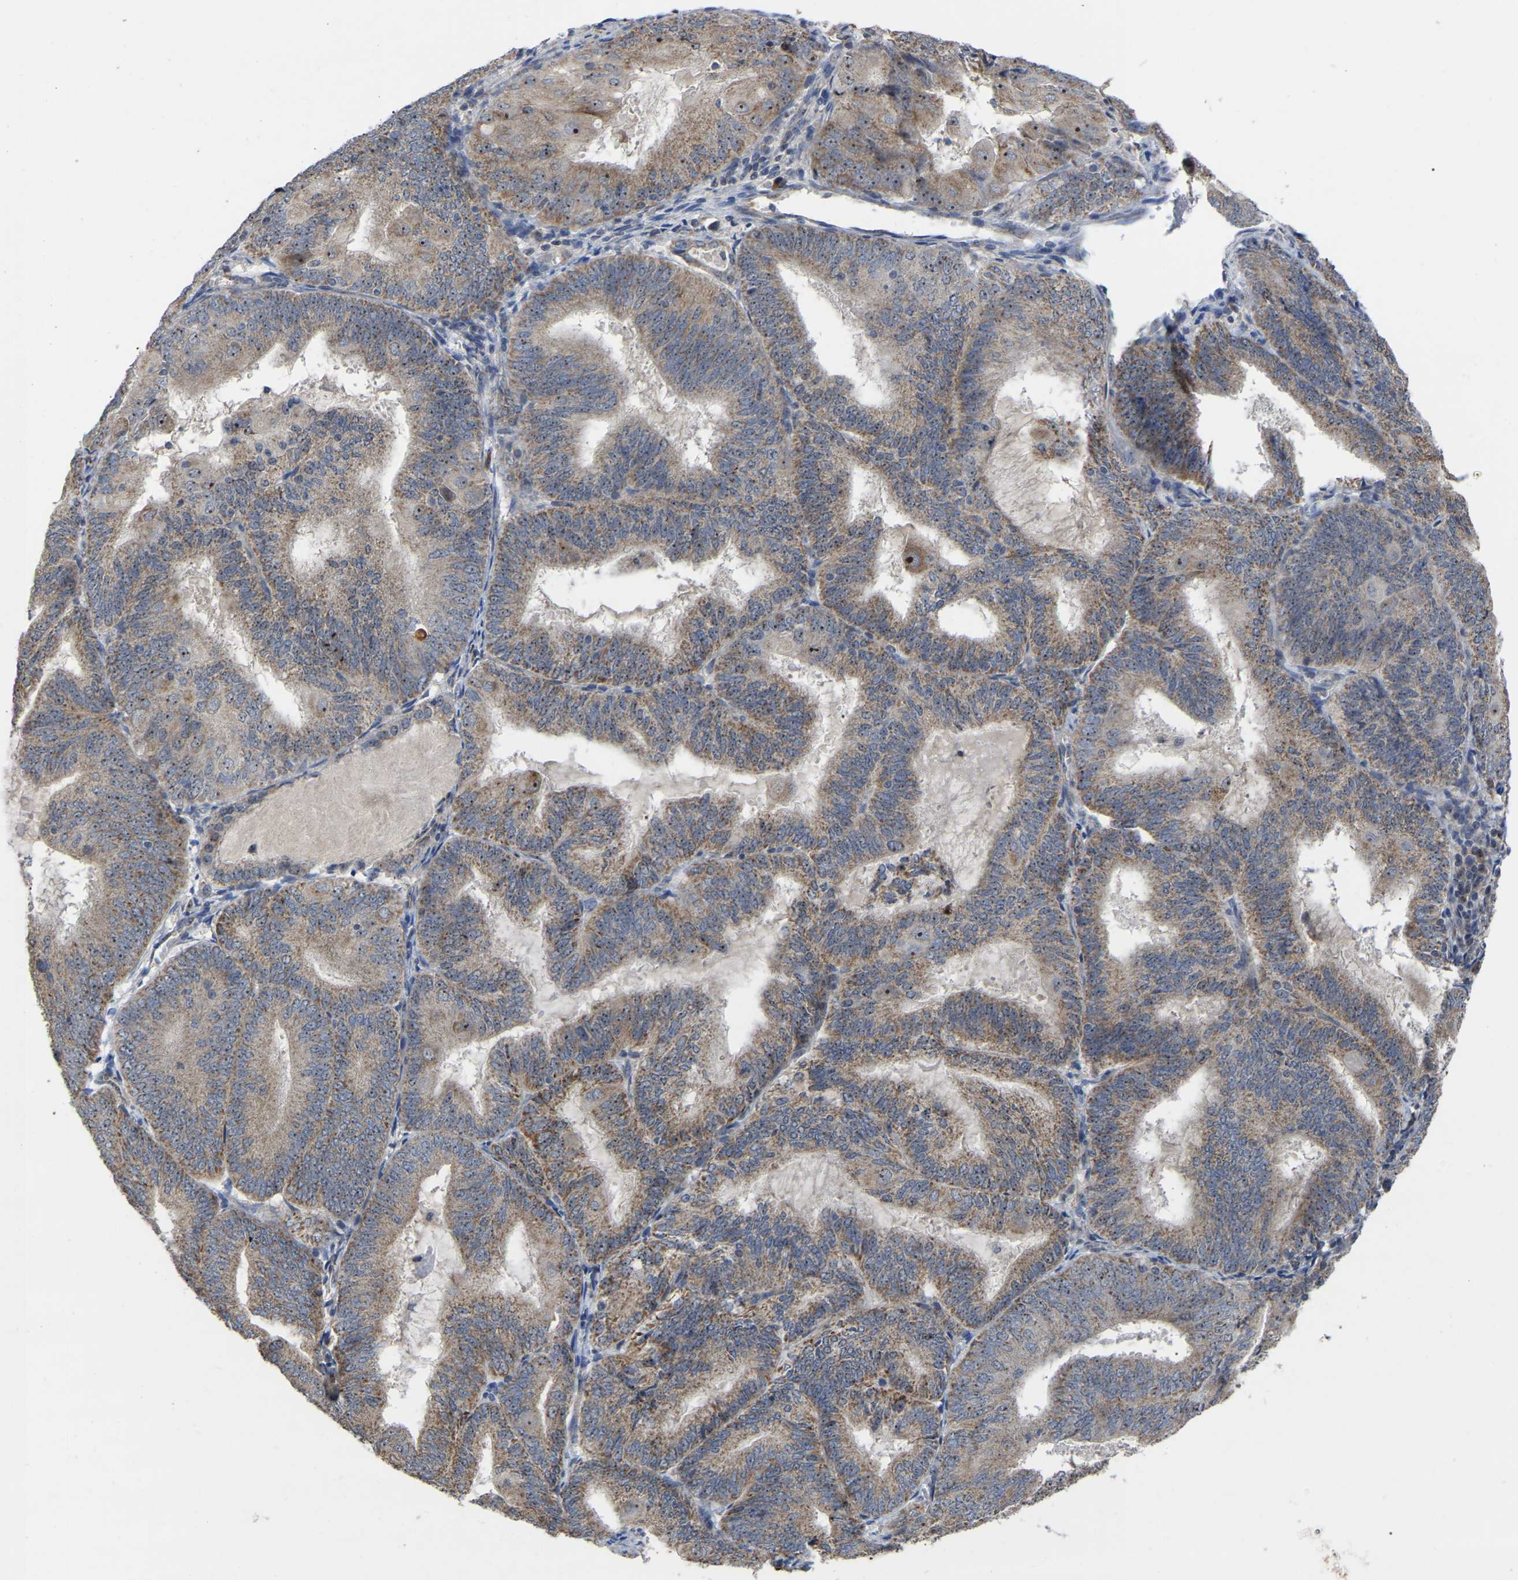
{"staining": {"intensity": "moderate", "quantity": ">75%", "location": "cytoplasmic/membranous,nuclear"}, "tissue": "endometrial cancer", "cell_type": "Tumor cells", "image_type": "cancer", "snomed": [{"axis": "morphology", "description": "Adenocarcinoma, NOS"}, {"axis": "topography", "description": "Endometrium"}], "caption": "Tumor cells exhibit moderate cytoplasmic/membranous and nuclear positivity in approximately >75% of cells in endometrial cancer.", "gene": "NOP53", "patient": {"sex": "female", "age": 81}}